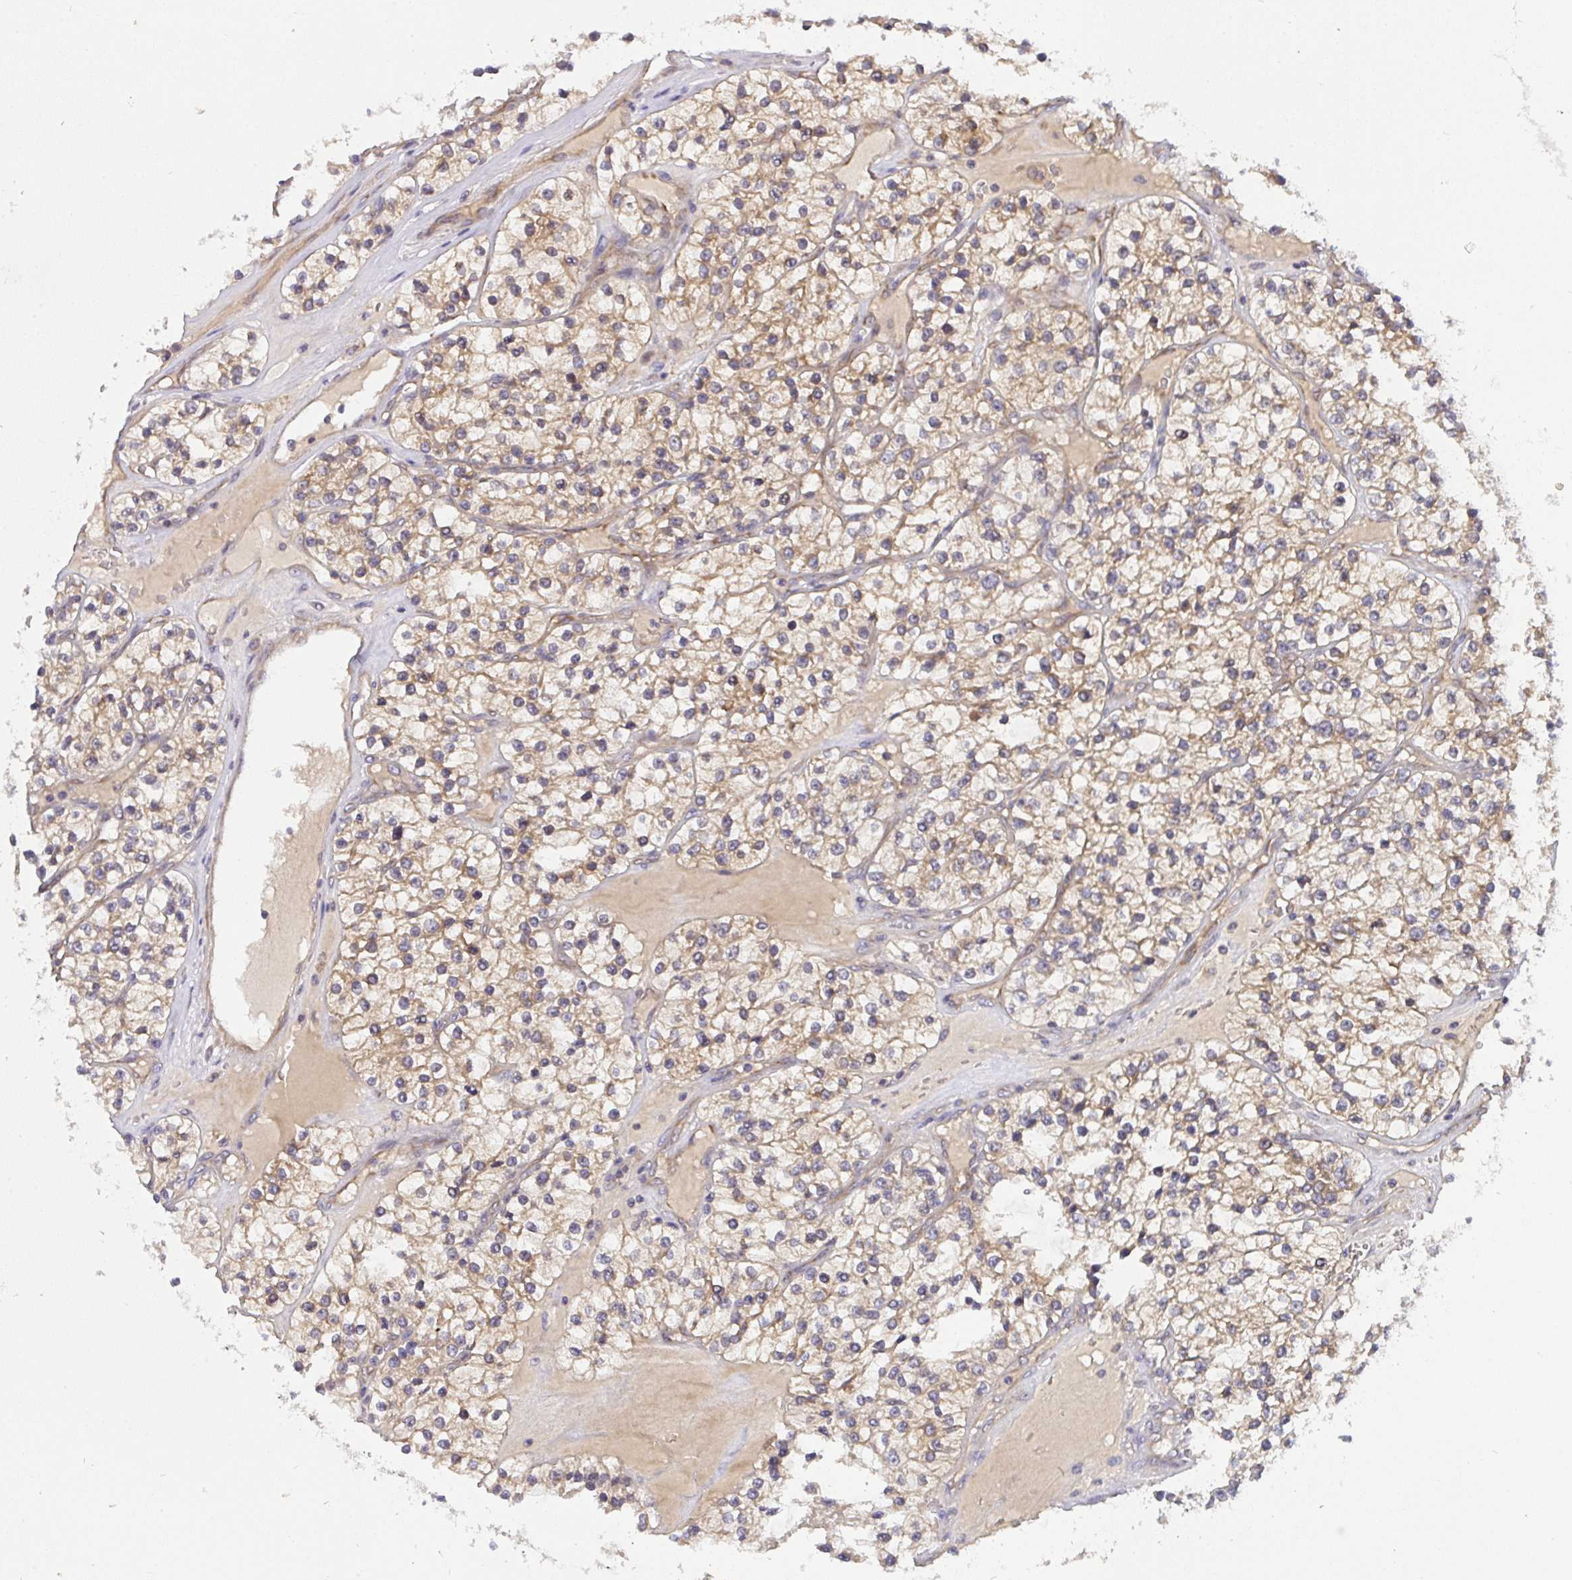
{"staining": {"intensity": "weak", "quantity": ">75%", "location": "cytoplasmic/membranous"}, "tissue": "renal cancer", "cell_type": "Tumor cells", "image_type": "cancer", "snomed": [{"axis": "morphology", "description": "Adenocarcinoma, NOS"}, {"axis": "topography", "description": "Kidney"}], "caption": "This is a histology image of immunohistochemistry staining of renal cancer, which shows weak staining in the cytoplasmic/membranous of tumor cells.", "gene": "C19orf54", "patient": {"sex": "female", "age": 57}}